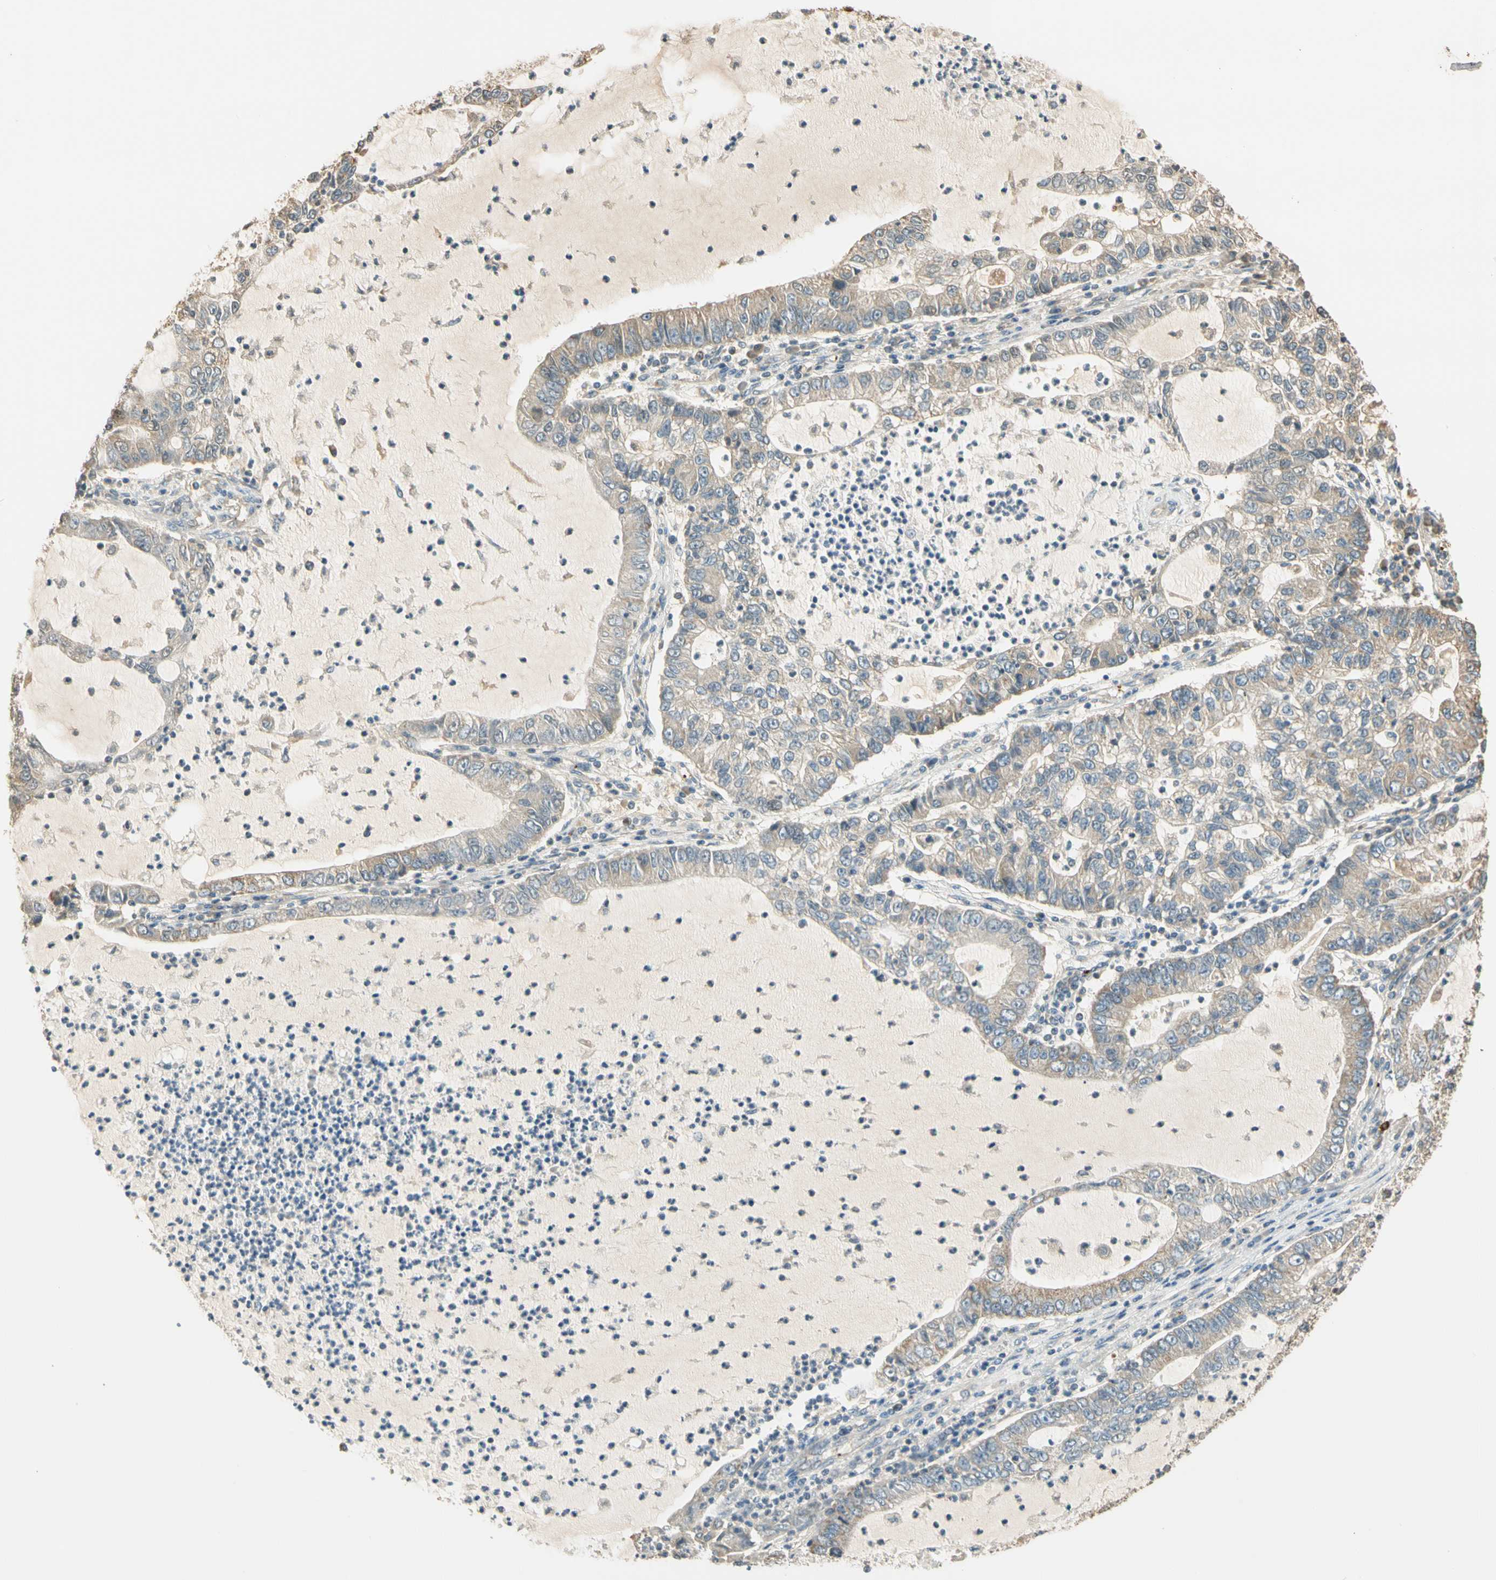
{"staining": {"intensity": "weak", "quantity": "25%-75%", "location": "cytoplasmic/membranous"}, "tissue": "lung cancer", "cell_type": "Tumor cells", "image_type": "cancer", "snomed": [{"axis": "morphology", "description": "Adenocarcinoma, NOS"}, {"axis": "topography", "description": "Lung"}], "caption": "IHC (DAB (3,3'-diaminobenzidine)) staining of human lung cancer reveals weak cytoplasmic/membranous protein staining in about 25%-75% of tumor cells. The staining was performed using DAB to visualize the protein expression in brown, while the nuclei were stained in blue with hematoxylin (Magnification: 20x).", "gene": "RAD18", "patient": {"sex": "female", "age": 51}}